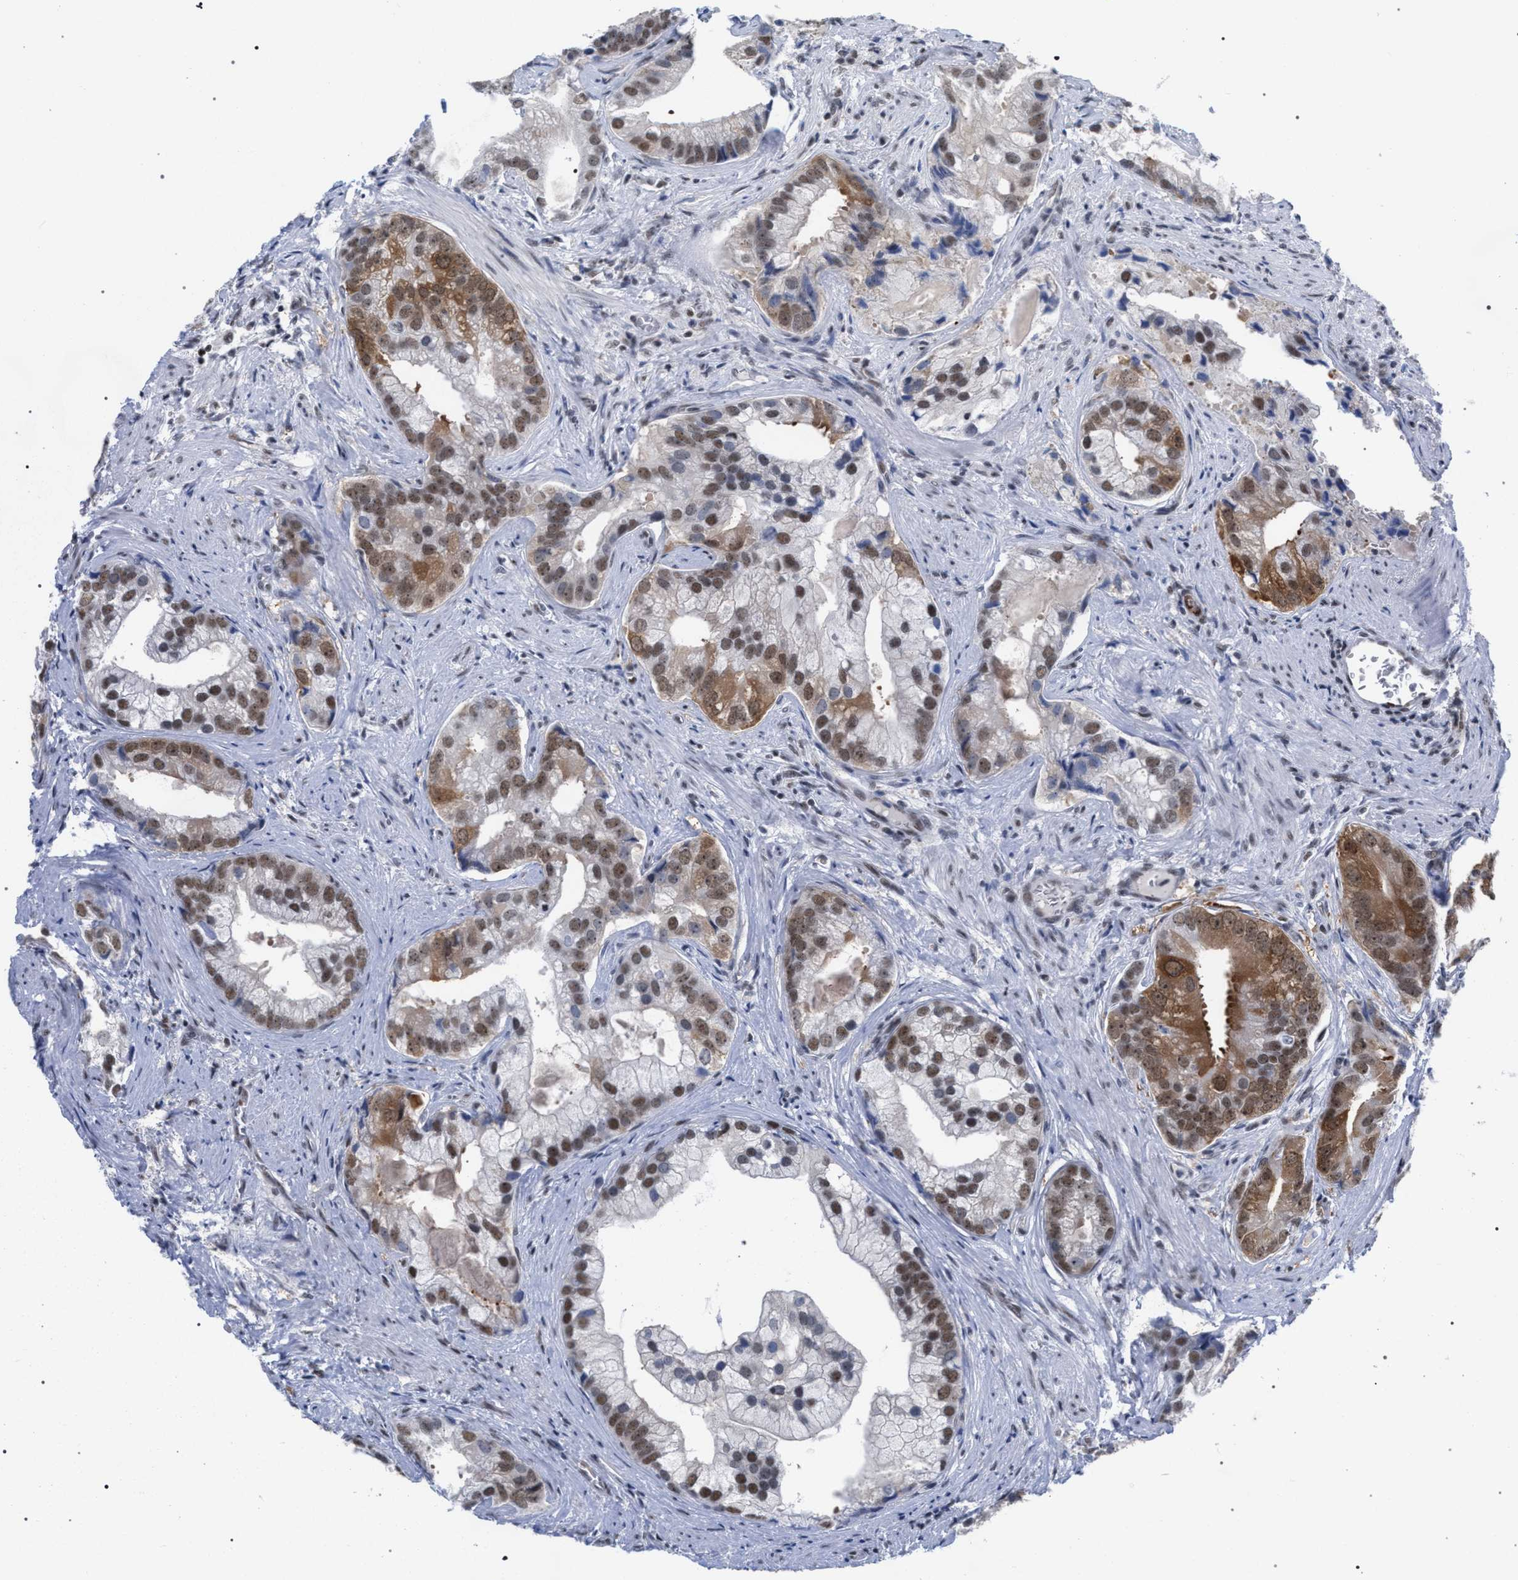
{"staining": {"intensity": "moderate", "quantity": ">75%", "location": "cytoplasmic/membranous,nuclear"}, "tissue": "prostate cancer", "cell_type": "Tumor cells", "image_type": "cancer", "snomed": [{"axis": "morphology", "description": "Adenocarcinoma, Low grade"}, {"axis": "topography", "description": "Prostate"}], "caption": "Approximately >75% of tumor cells in prostate low-grade adenocarcinoma reveal moderate cytoplasmic/membranous and nuclear protein positivity as visualized by brown immunohistochemical staining.", "gene": "SCAF4", "patient": {"sex": "male", "age": 71}}